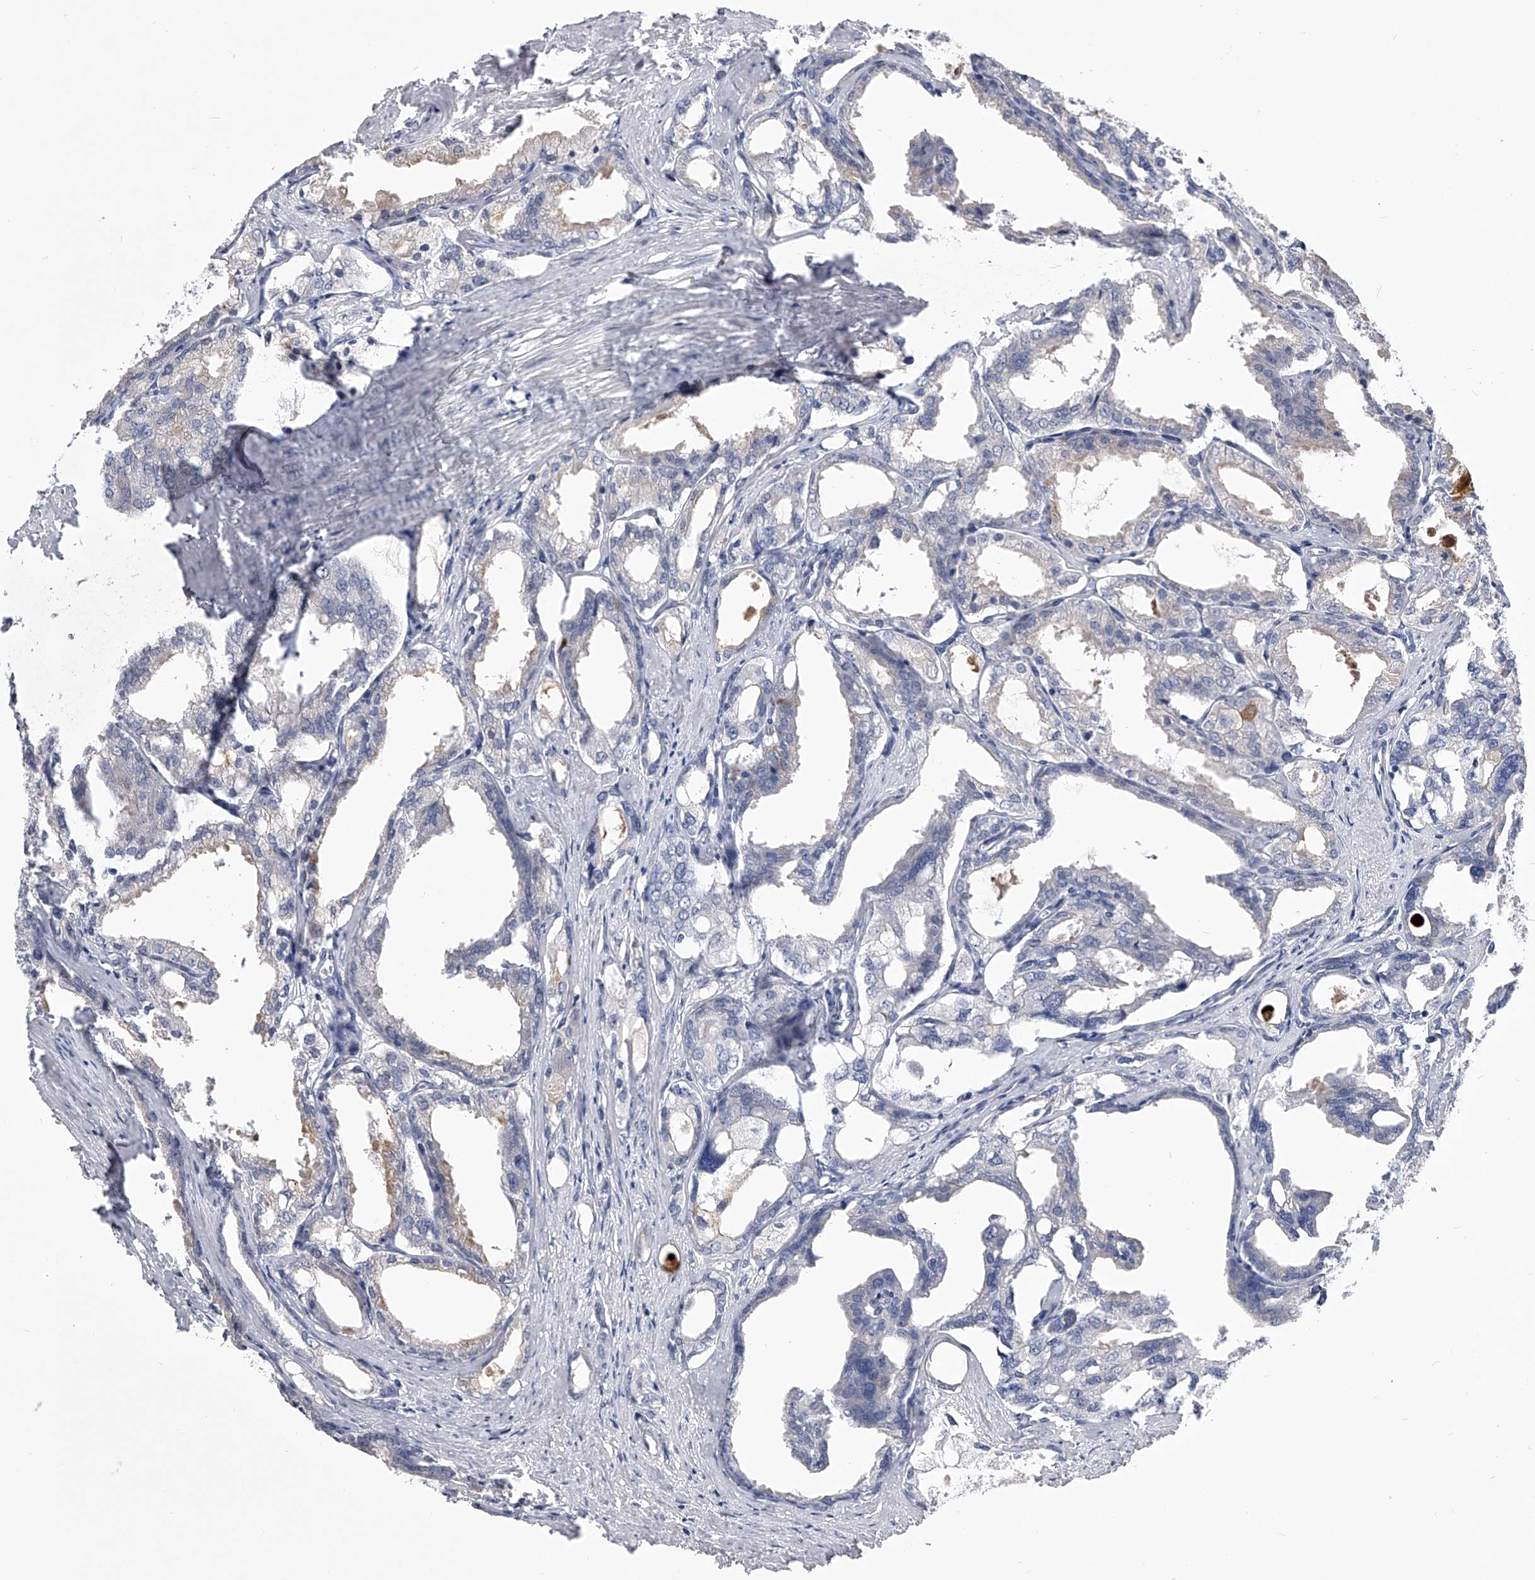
{"staining": {"intensity": "negative", "quantity": "none", "location": "none"}, "tissue": "prostate cancer", "cell_type": "Tumor cells", "image_type": "cancer", "snomed": [{"axis": "morphology", "description": "Adenocarcinoma, High grade"}, {"axis": "topography", "description": "Prostate"}], "caption": "Photomicrograph shows no significant protein positivity in tumor cells of prostate high-grade adenocarcinoma.", "gene": "MDN1", "patient": {"sex": "male", "age": 50}}